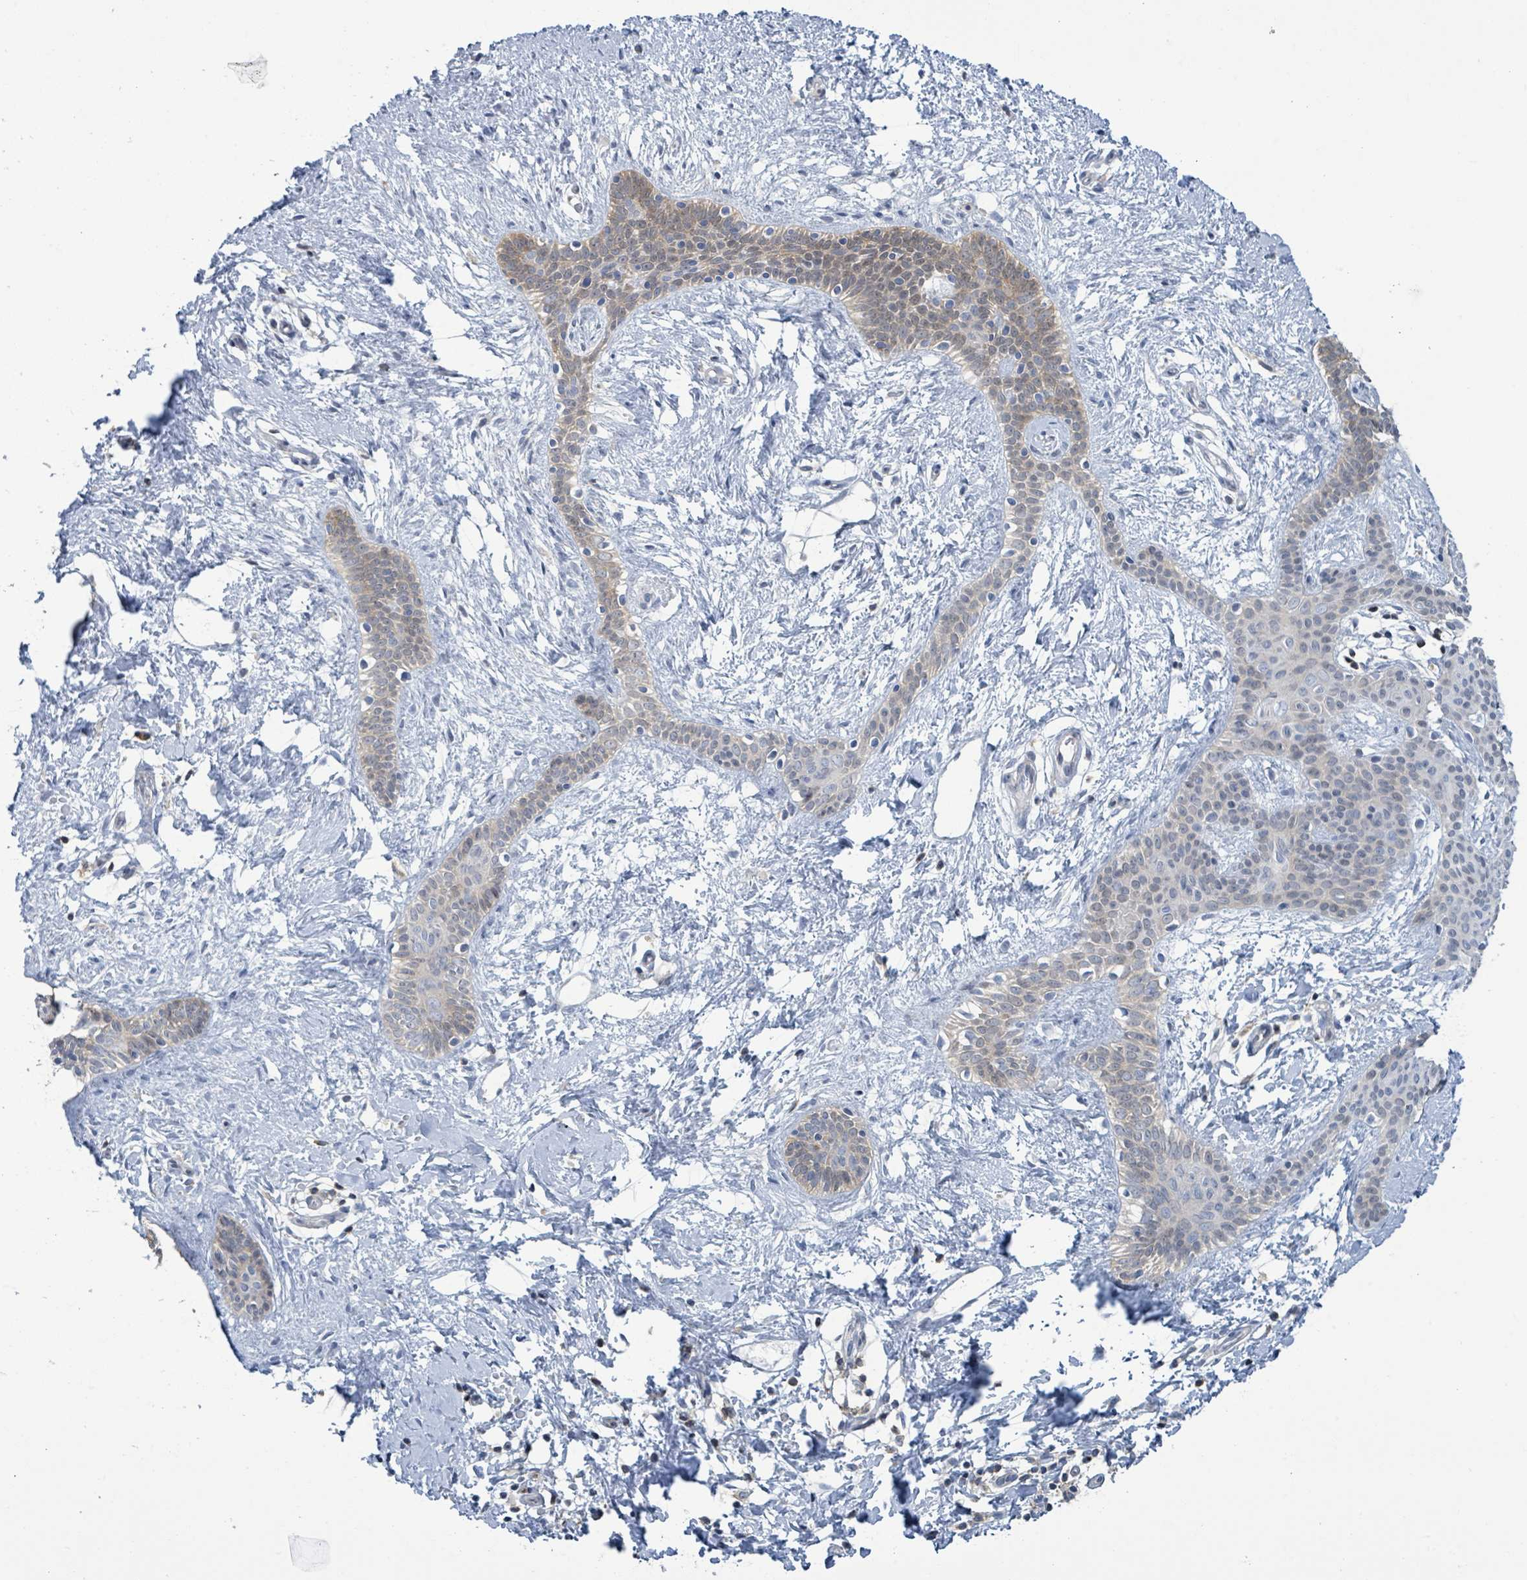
{"staining": {"intensity": "weak", "quantity": ">75%", "location": "cytoplasmic/membranous"}, "tissue": "skin cancer", "cell_type": "Tumor cells", "image_type": "cancer", "snomed": [{"axis": "morphology", "description": "Basal cell carcinoma"}, {"axis": "topography", "description": "Skin"}], "caption": "Brown immunohistochemical staining in human skin cancer (basal cell carcinoma) shows weak cytoplasmic/membranous staining in about >75% of tumor cells.", "gene": "DGKZ", "patient": {"sex": "male", "age": 78}}